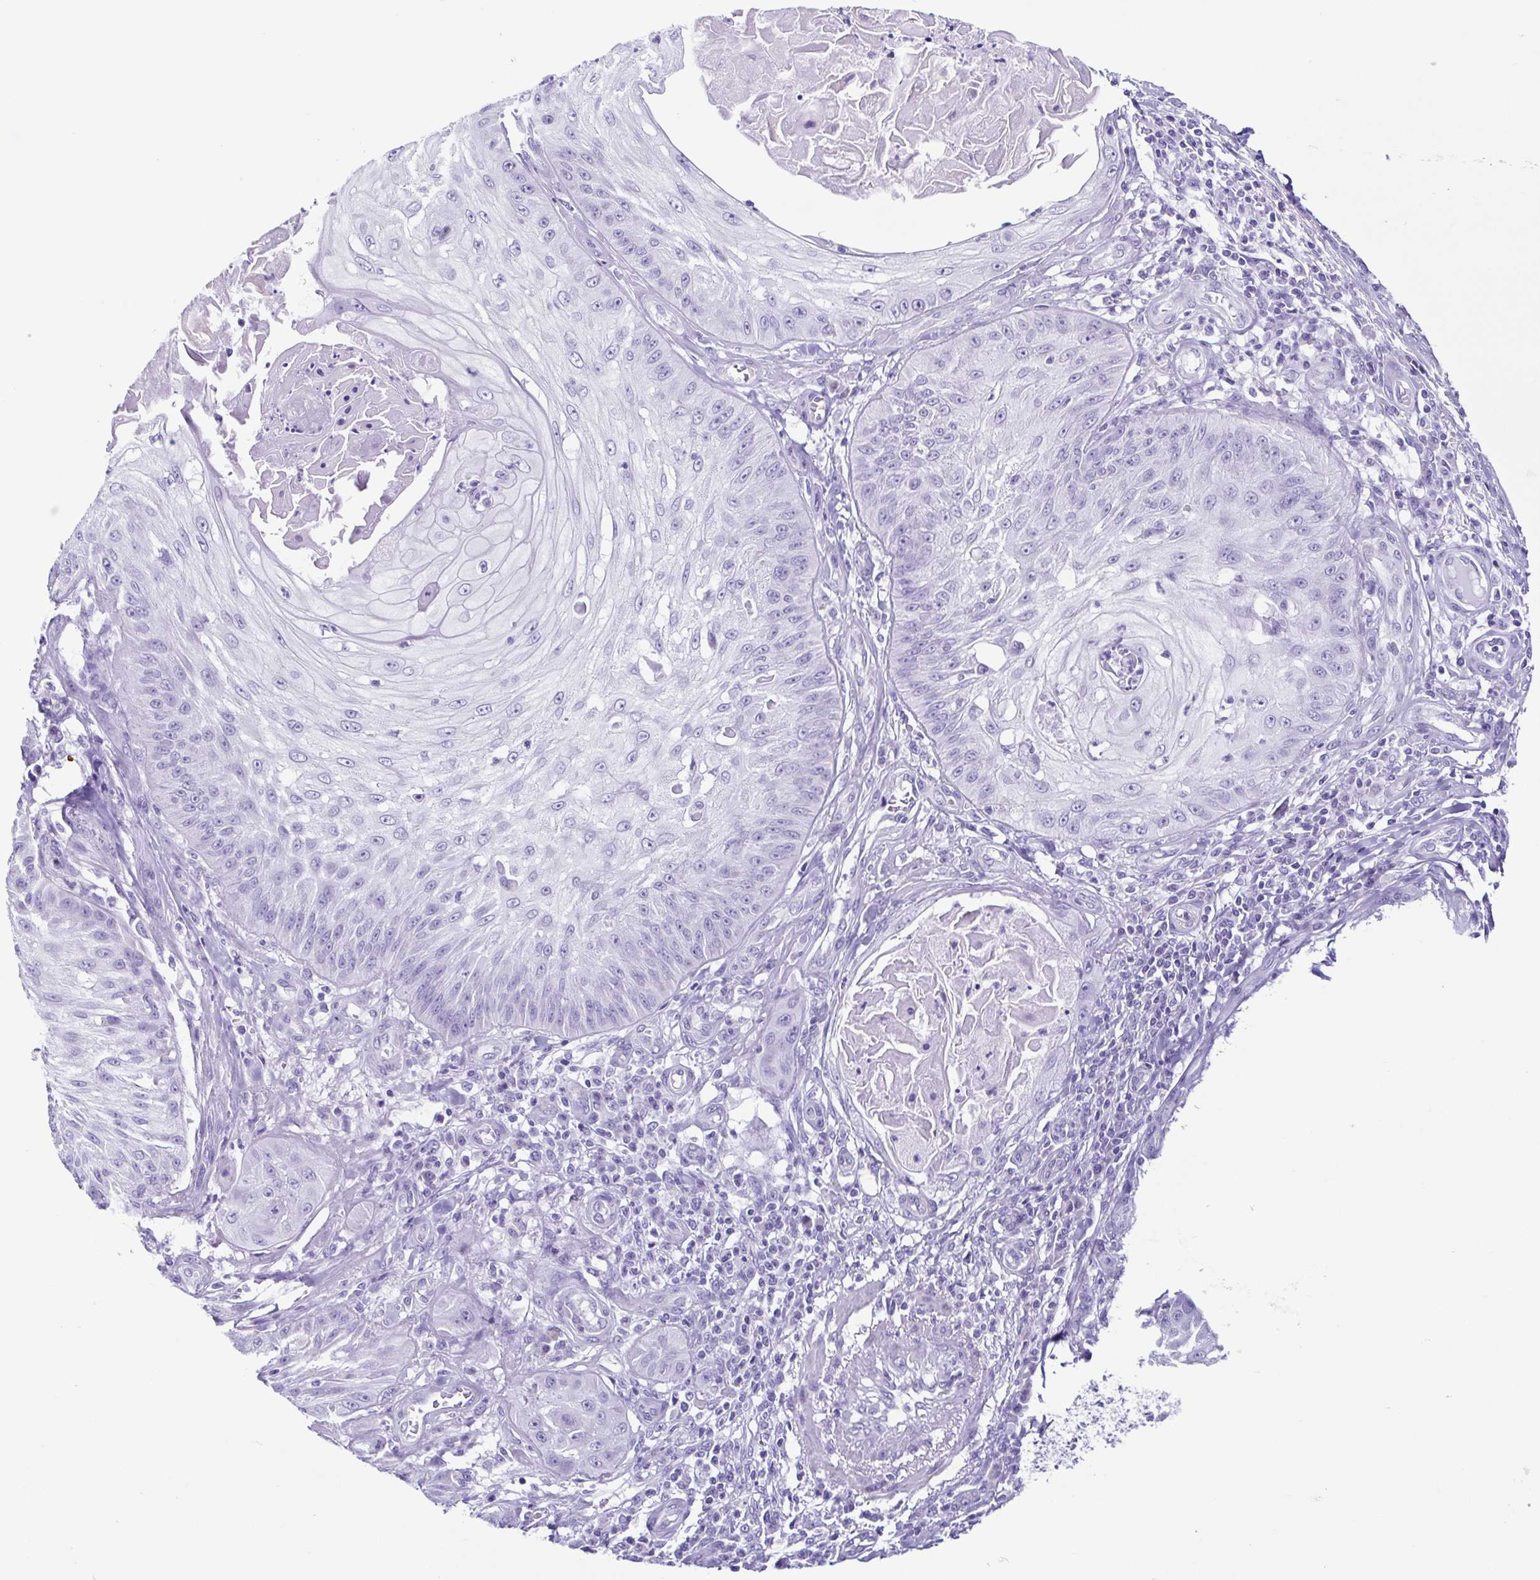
{"staining": {"intensity": "negative", "quantity": "none", "location": "none"}, "tissue": "skin cancer", "cell_type": "Tumor cells", "image_type": "cancer", "snomed": [{"axis": "morphology", "description": "Squamous cell carcinoma, NOS"}, {"axis": "topography", "description": "Skin"}], "caption": "An immunohistochemistry (IHC) photomicrograph of skin squamous cell carcinoma is shown. There is no staining in tumor cells of skin squamous cell carcinoma. The staining is performed using DAB brown chromogen with nuclei counter-stained in using hematoxylin.", "gene": "ACTRT3", "patient": {"sex": "male", "age": 70}}